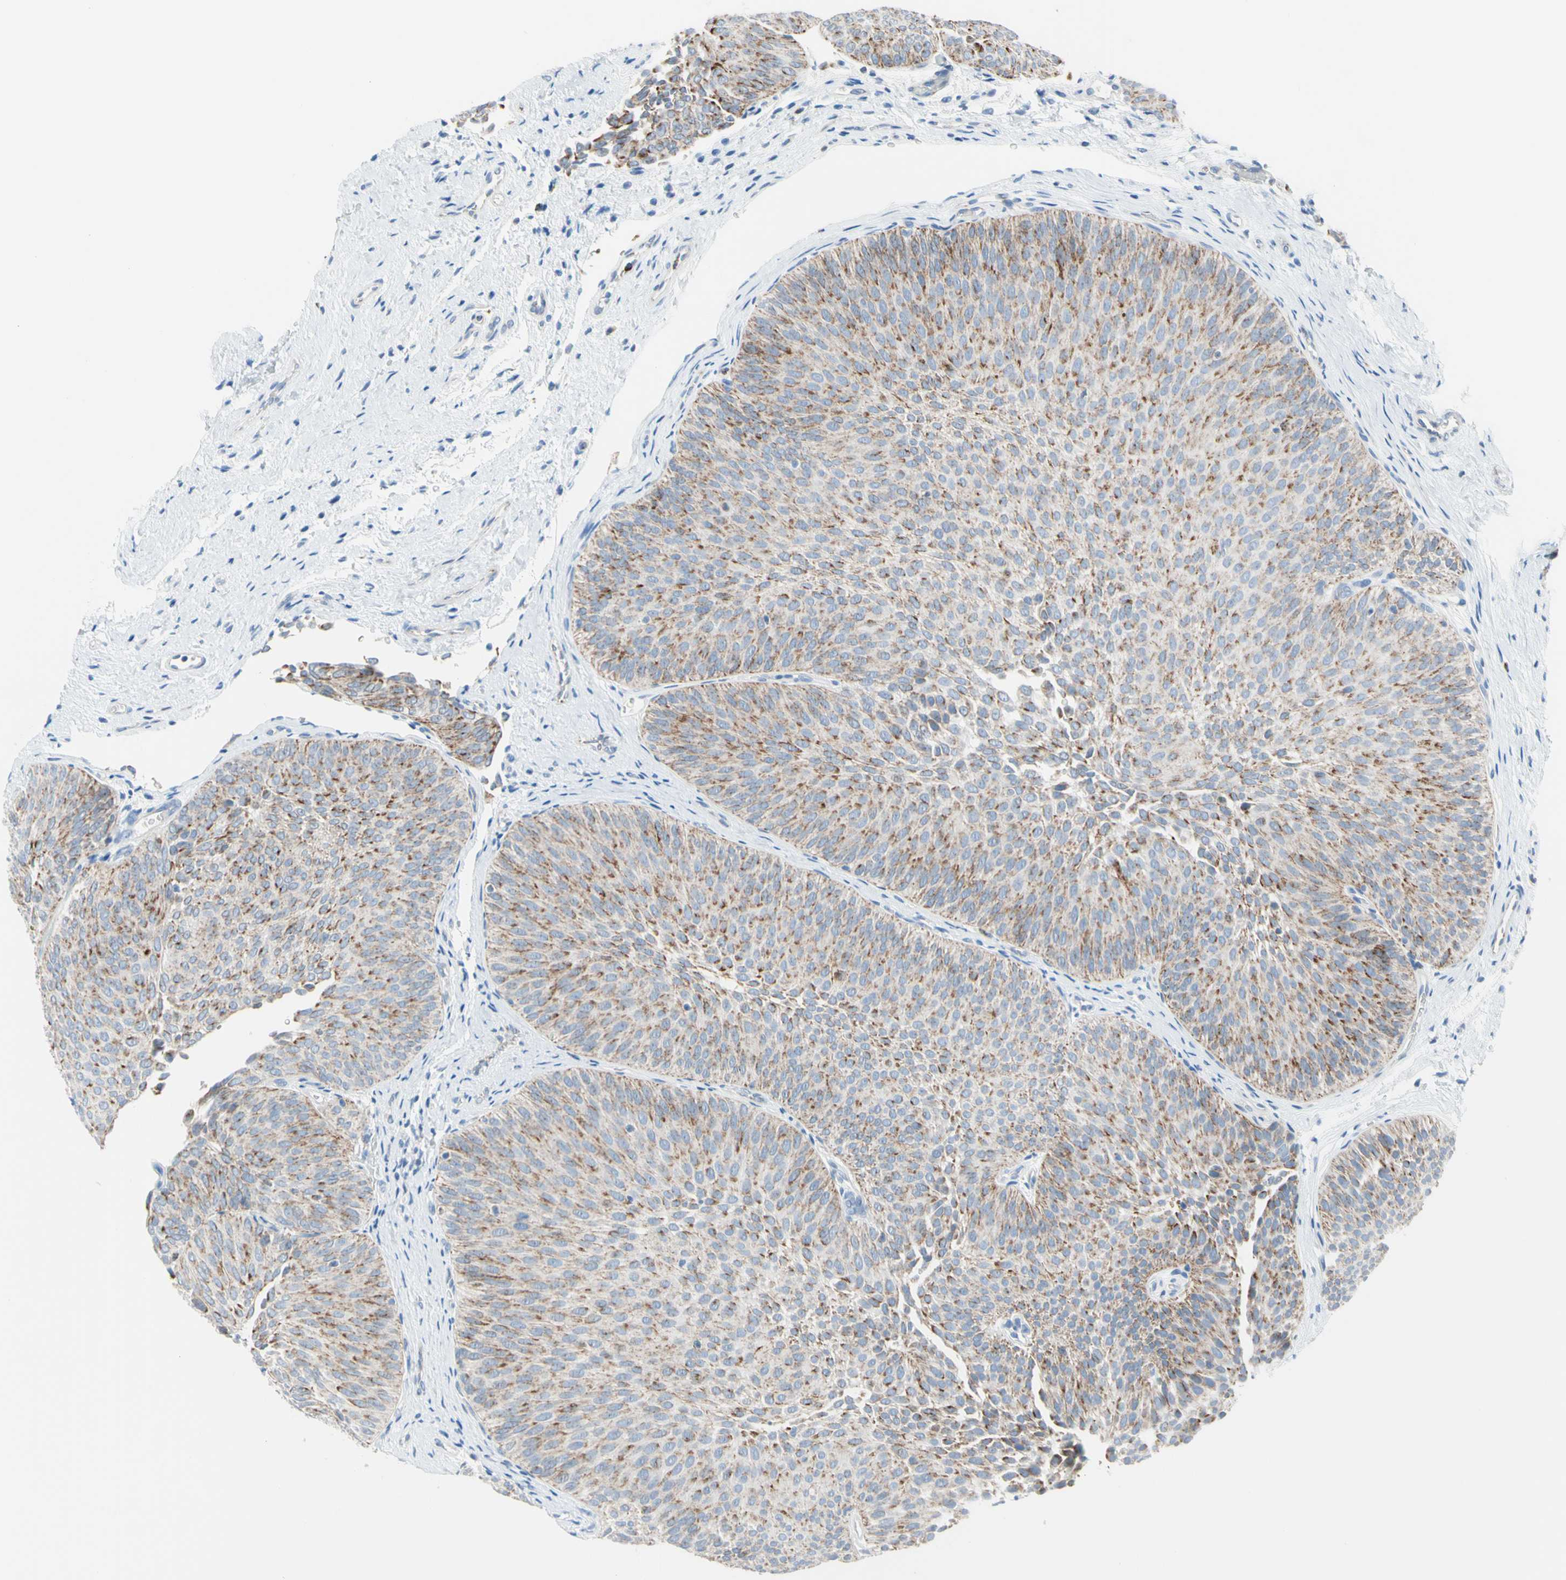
{"staining": {"intensity": "moderate", "quantity": ">75%", "location": "cytoplasmic/membranous"}, "tissue": "urothelial cancer", "cell_type": "Tumor cells", "image_type": "cancer", "snomed": [{"axis": "morphology", "description": "Urothelial carcinoma, Low grade"}, {"axis": "topography", "description": "Urinary bladder"}], "caption": "Protein staining of urothelial cancer tissue exhibits moderate cytoplasmic/membranous staining in about >75% of tumor cells.", "gene": "CYSLTR1", "patient": {"sex": "female", "age": 60}}